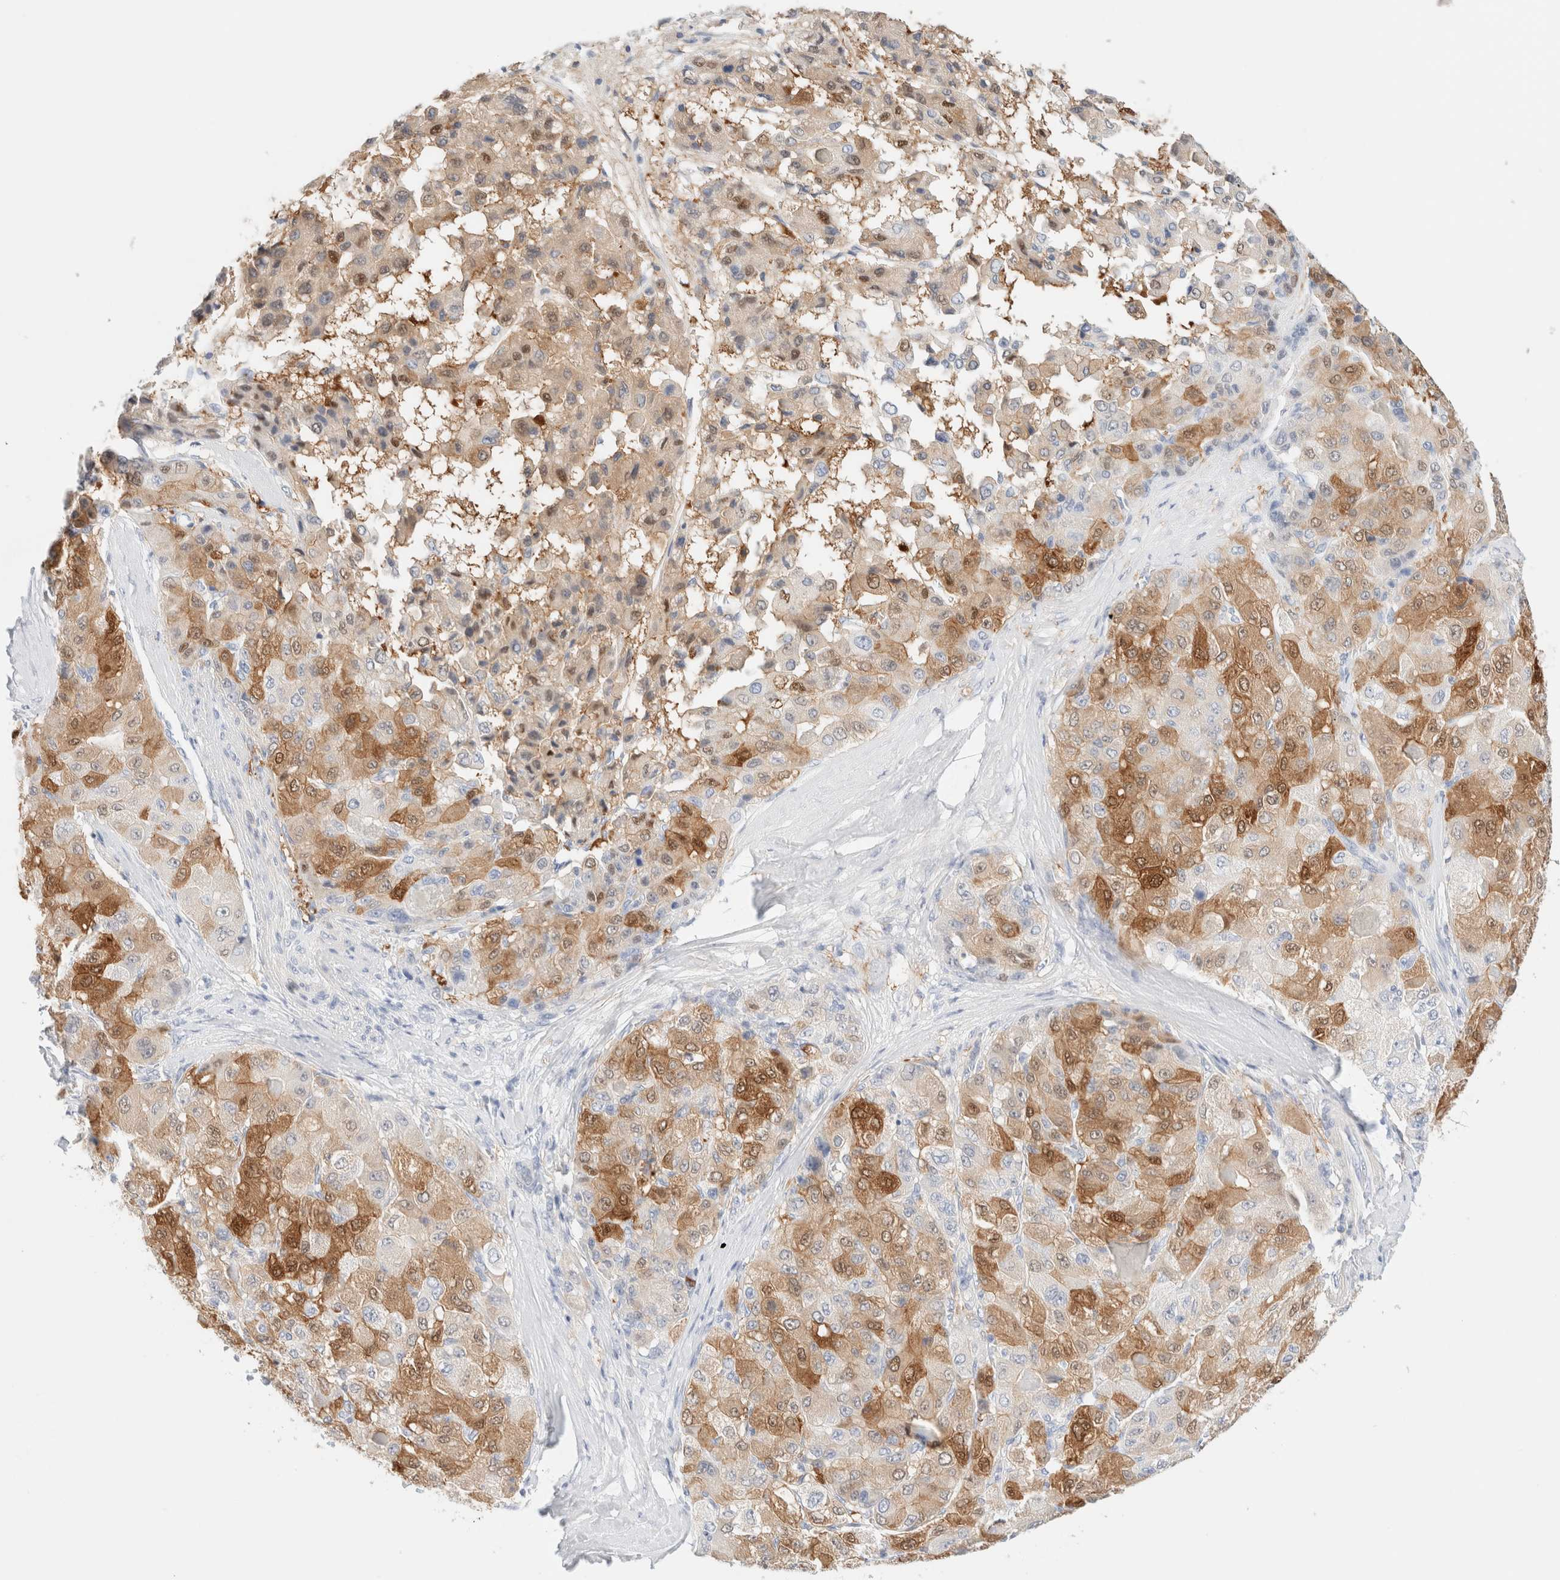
{"staining": {"intensity": "moderate", "quantity": ">75%", "location": "cytoplasmic/membranous"}, "tissue": "liver cancer", "cell_type": "Tumor cells", "image_type": "cancer", "snomed": [{"axis": "morphology", "description": "Carcinoma, Hepatocellular, NOS"}, {"axis": "topography", "description": "Liver"}], "caption": "Immunohistochemical staining of human liver hepatocellular carcinoma reveals moderate cytoplasmic/membranous protein expression in approximately >75% of tumor cells.", "gene": "DPYS", "patient": {"sex": "male", "age": 80}}